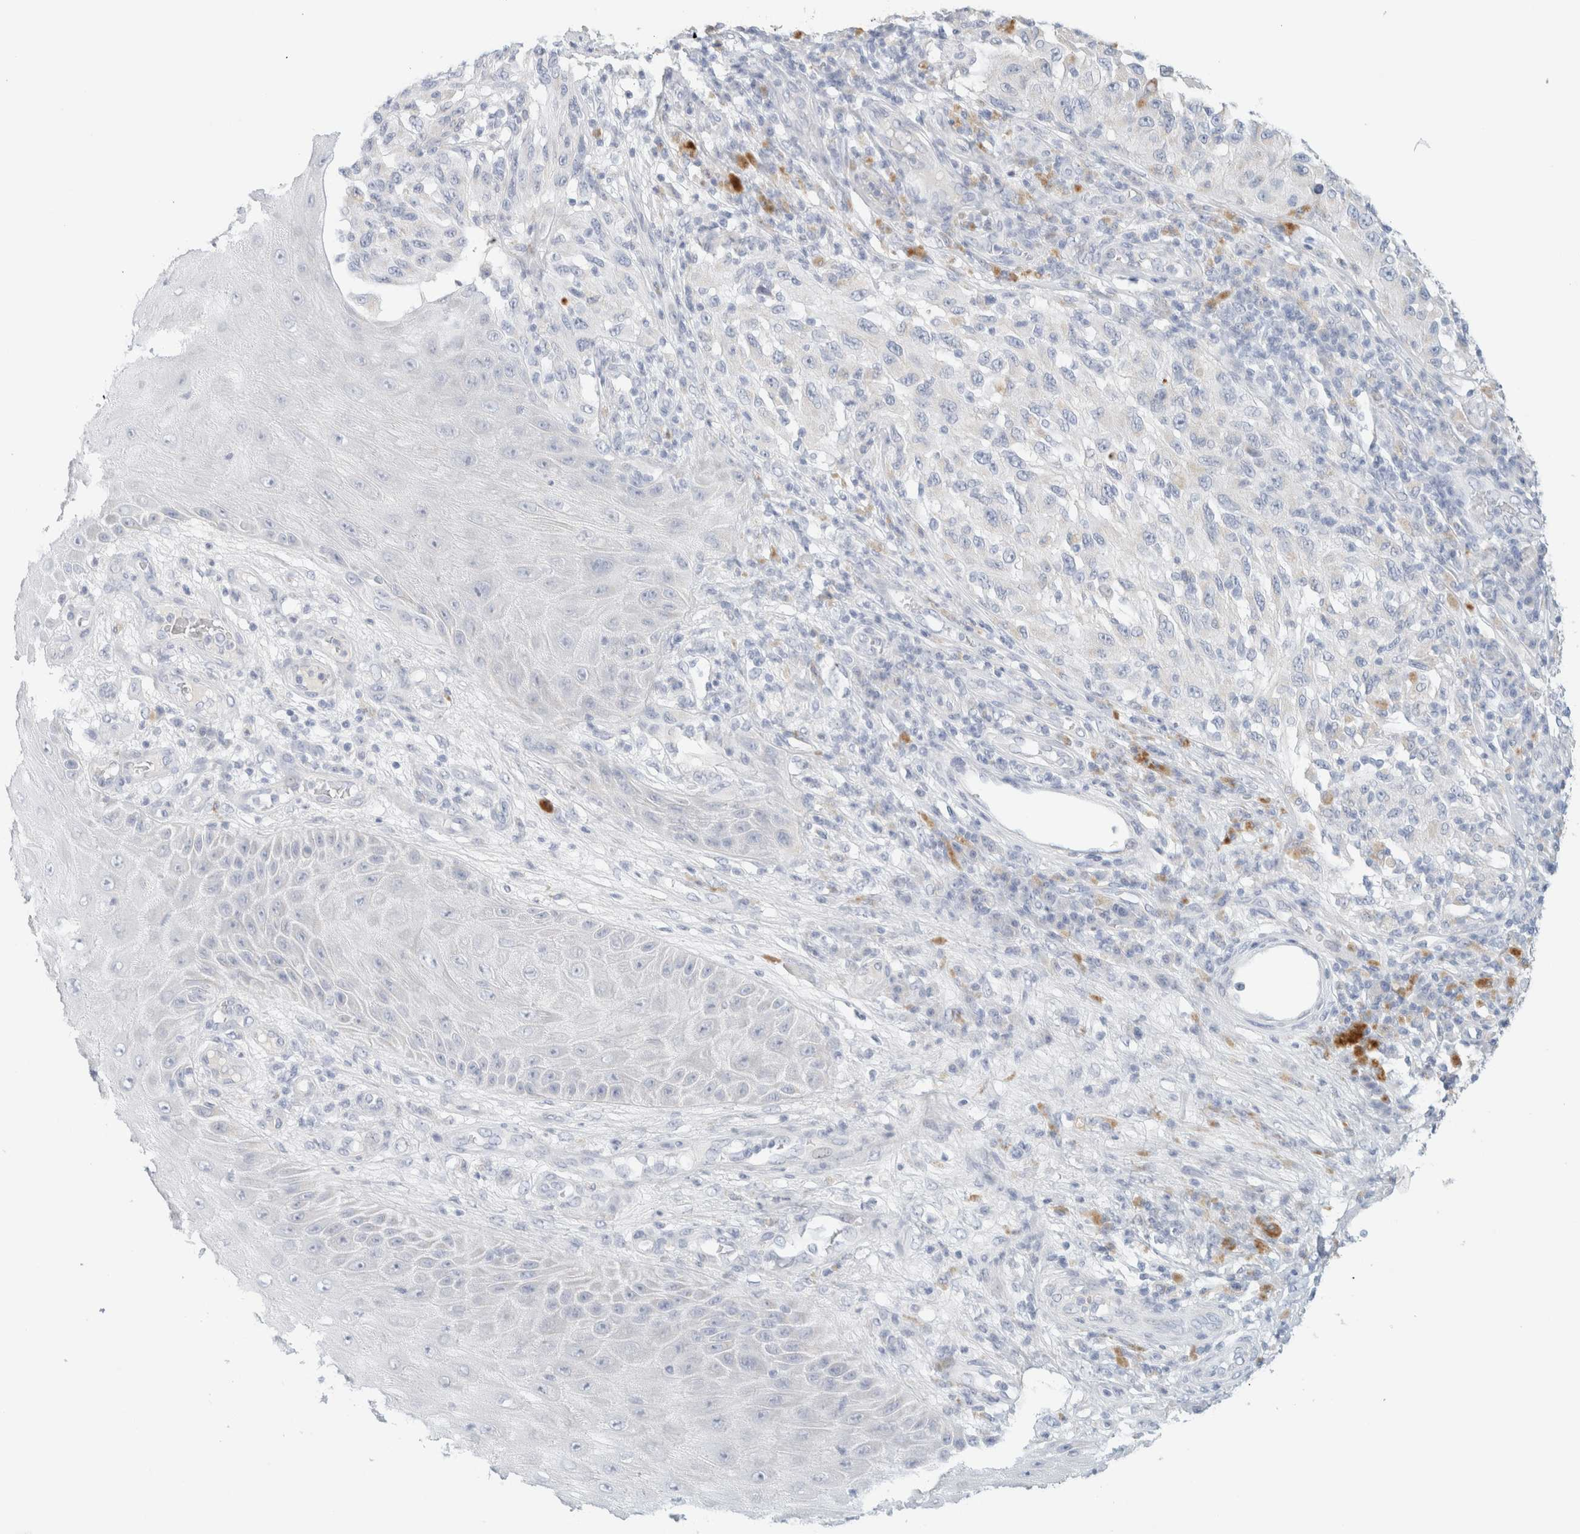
{"staining": {"intensity": "negative", "quantity": "none", "location": "none"}, "tissue": "melanoma", "cell_type": "Tumor cells", "image_type": "cancer", "snomed": [{"axis": "morphology", "description": "Malignant melanoma, NOS"}, {"axis": "topography", "description": "Skin"}], "caption": "Tumor cells show no significant protein staining in melanoma. The staining was performed using DAB (3,3'-diaminobenzidine) to visualize the protein expression in brown, while the nuclei were stained in blue with hematoxylin (Magnification: 20x).", "gene": "HEXD", "patient": {"sex": "female", "age": 73}}